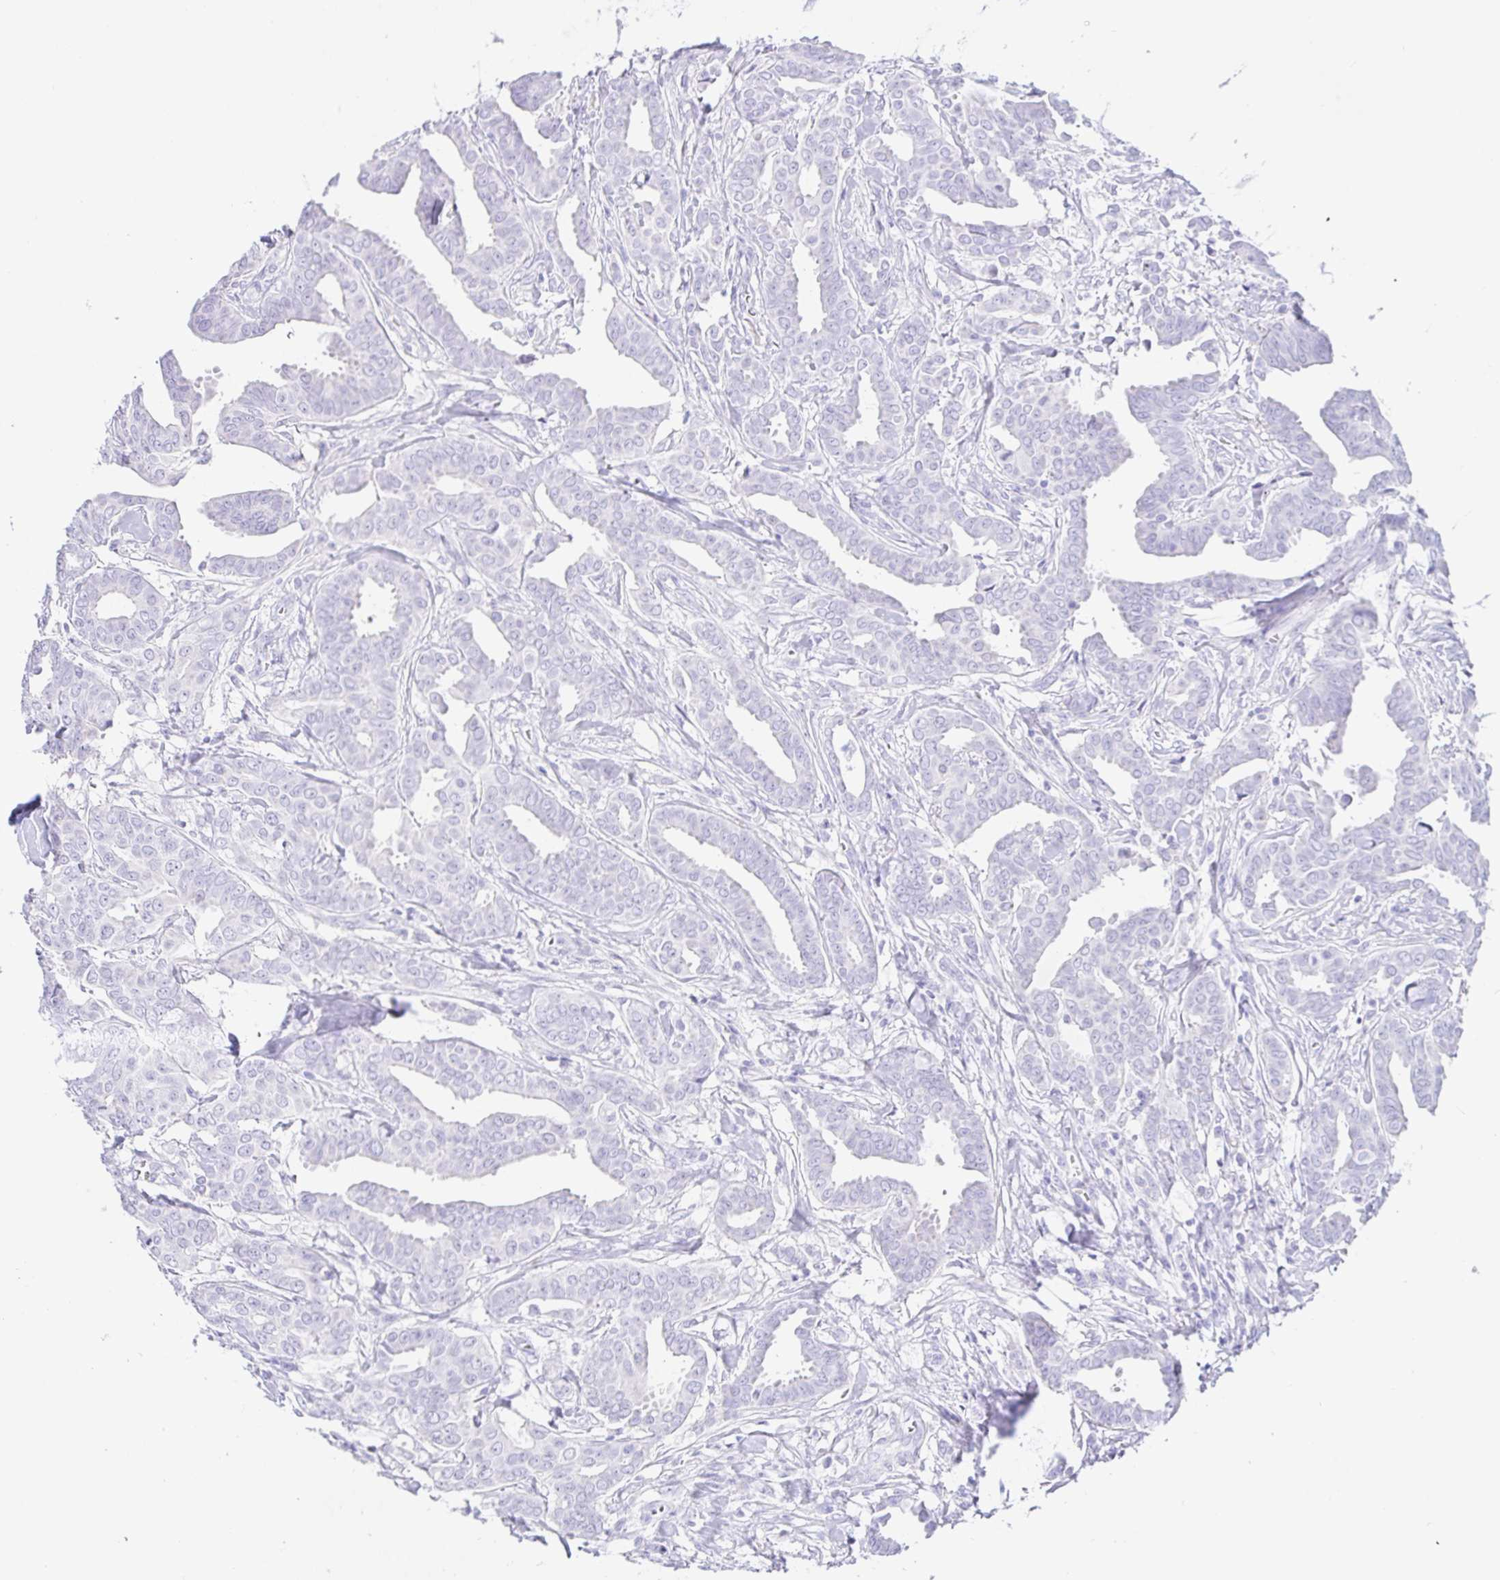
{"staining": {"intensity": "negative", "quantity": "none", "location": "none"}, "tissue": "breast cancer", "cell_type": "Tumor cells", "image_type": "cancer", "snomed": [{"axis": "morphology", "description": "Duct carcinoma"}, {"axis": "topography", "description": "Breast"}], "caption": "This is an IHC micrograph of human infiltrating ductal carcinoma (breast). There is no staining in tumor cells.", "gene": "PAX8", "patient": {"sex": "female", "age": 45}}